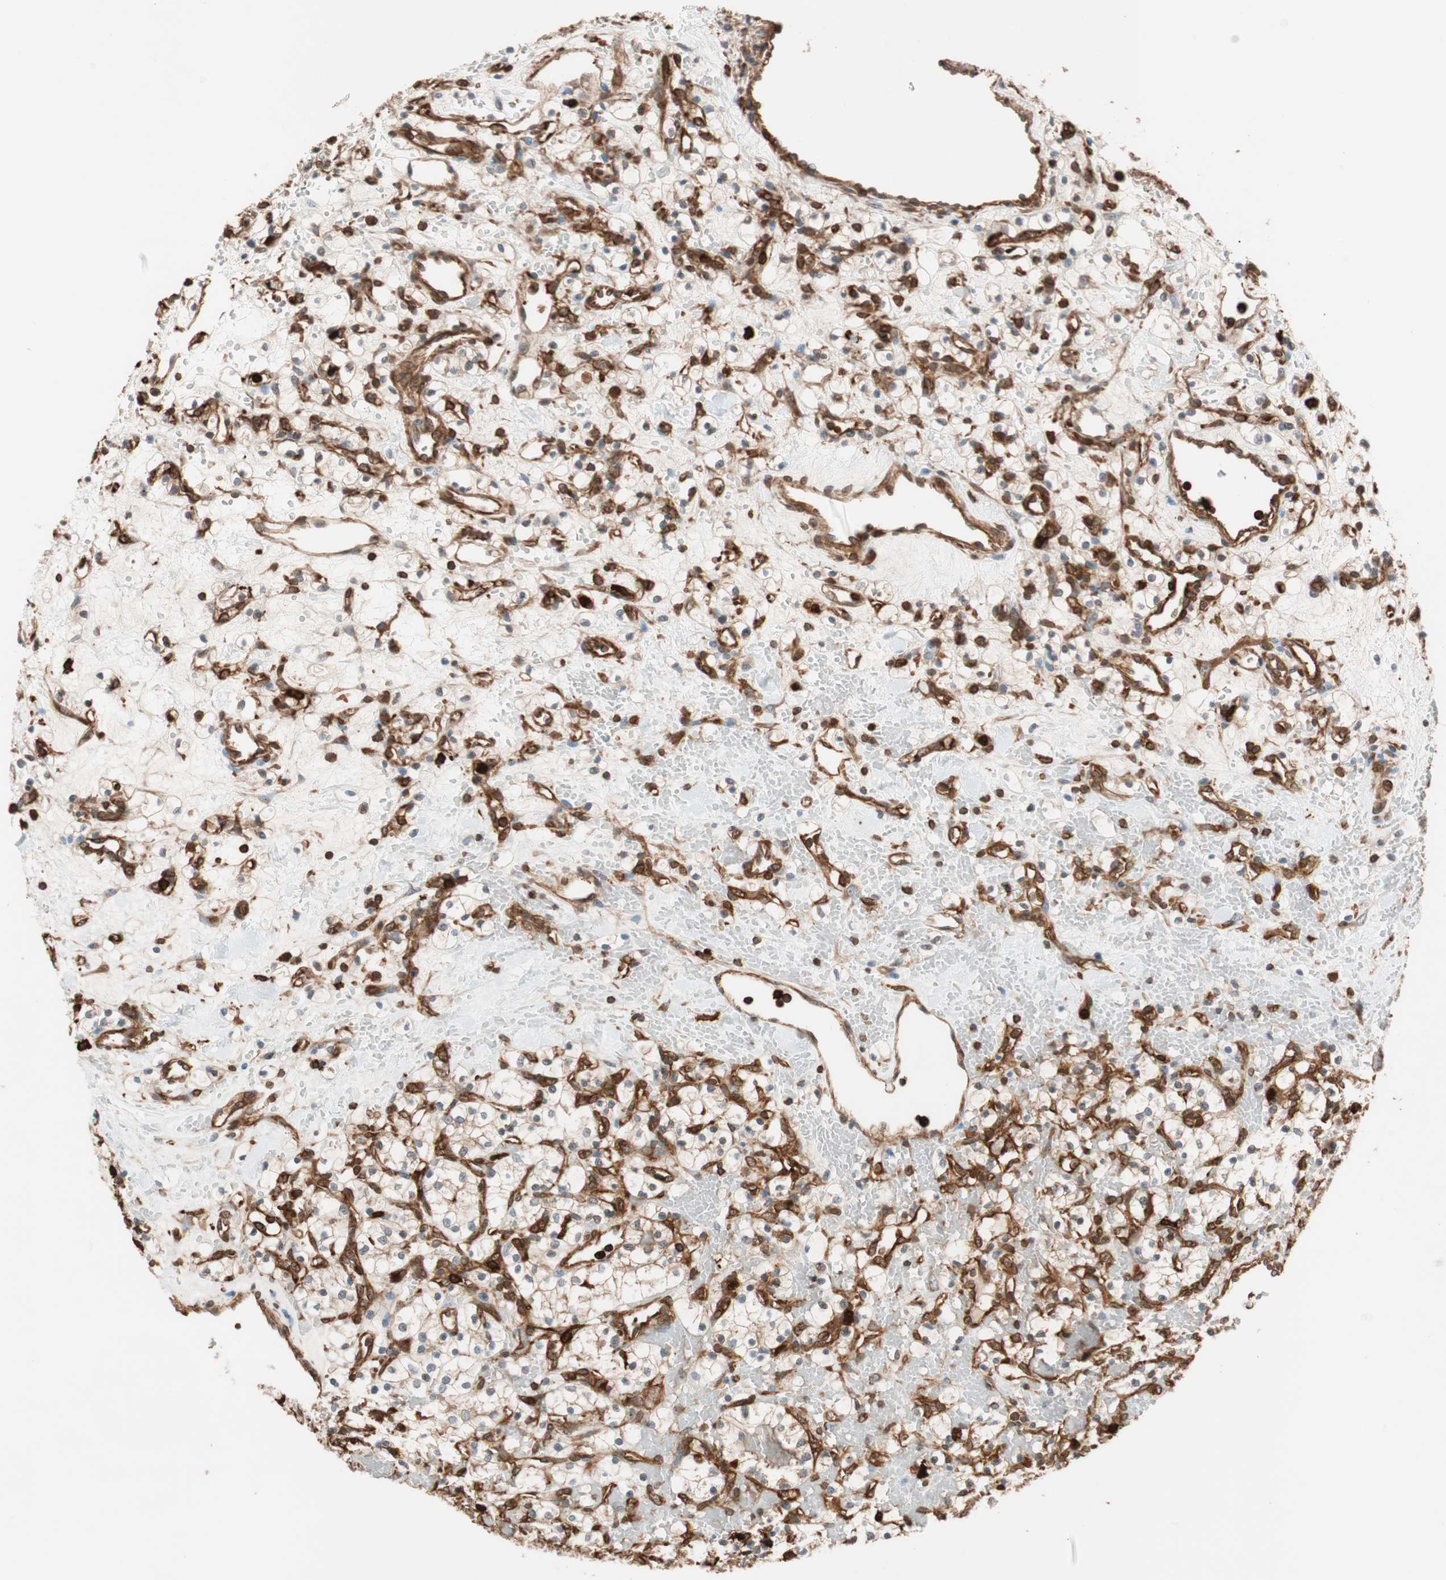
{"staining": {"intensity": "weak", "quantity": ">75%", "location": "cytoplasmic/membranous"}, "tissue": "renal cancer", "cell_type": "Tumor cells", "image_type": "cancer", "snomed": [{"axis": "morphology", "description": "Adenocarcinoma, NOS"}, {"axis": "topography", "description": "Kidney"}], "caption": "Tumor cells exhibit low levels of weak cytoplasmic/membranous staining in approximately >75% of cells in renal cancer (adenocarcinoma).", "gene": "VASP", "patient": {"sex": "female", "age": 60}}